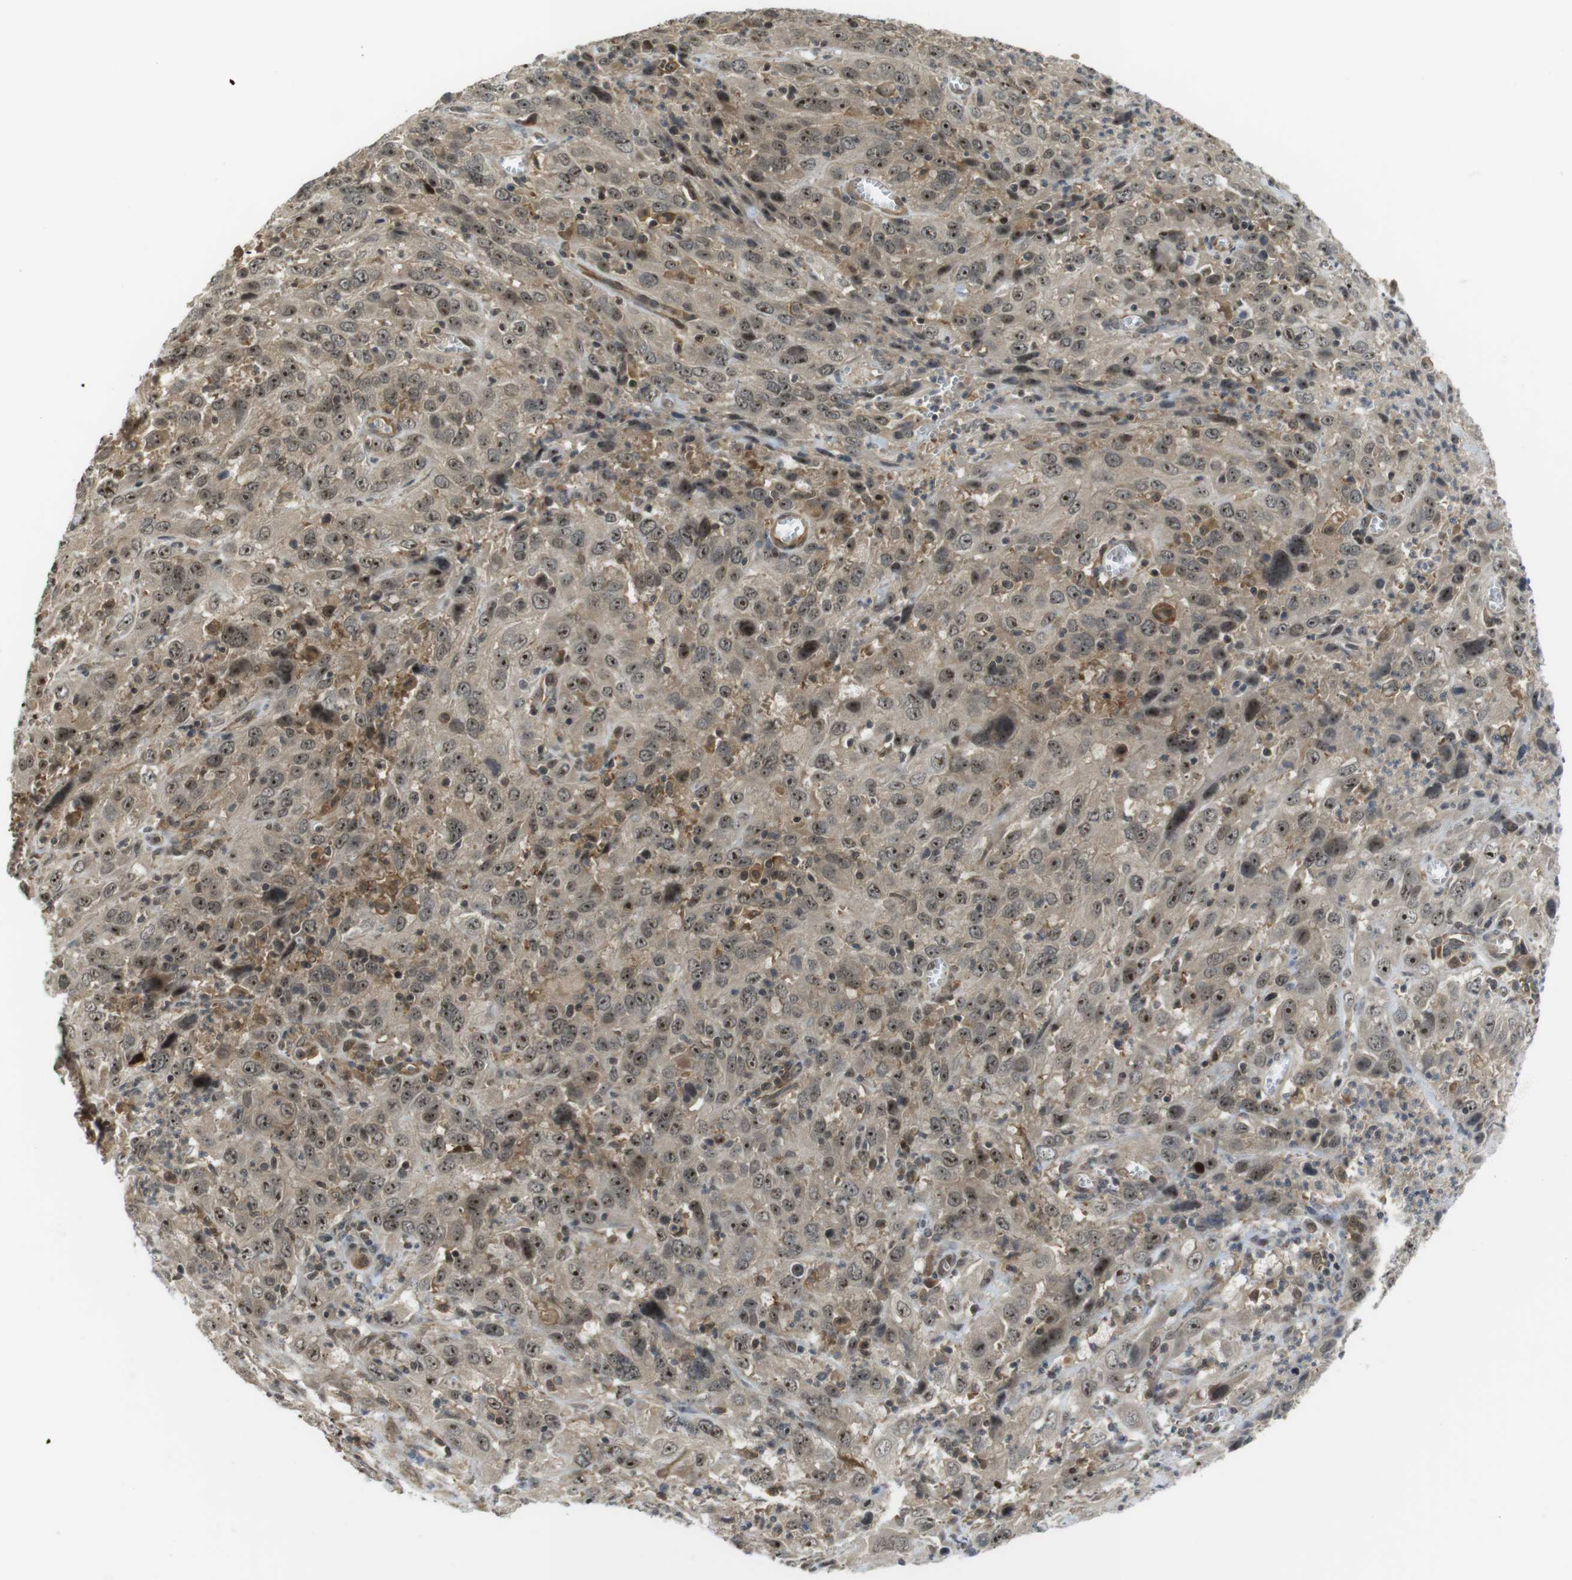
{"staining": {"intensity": "moderate", "quantity": ">75%", "location": "nuclear"}, "tissue": "cervical cancer", "cell_type": "Tumor cells", "image_type": "cancer", "snomed": [{"axis": "morphology", "description": "Squamous cell carcinoma, NOS"}, {"axis": "topography", "description": "Cervix"}], "caption": "The micrograph shows immunohistochemical staining of cervical squamous cell carcinoma. There is moderate nuclear expression is present in approximately >75% of tumor cells.", "gene": "CC2D1A", "patient": {"sex": "female", "age": 32}}